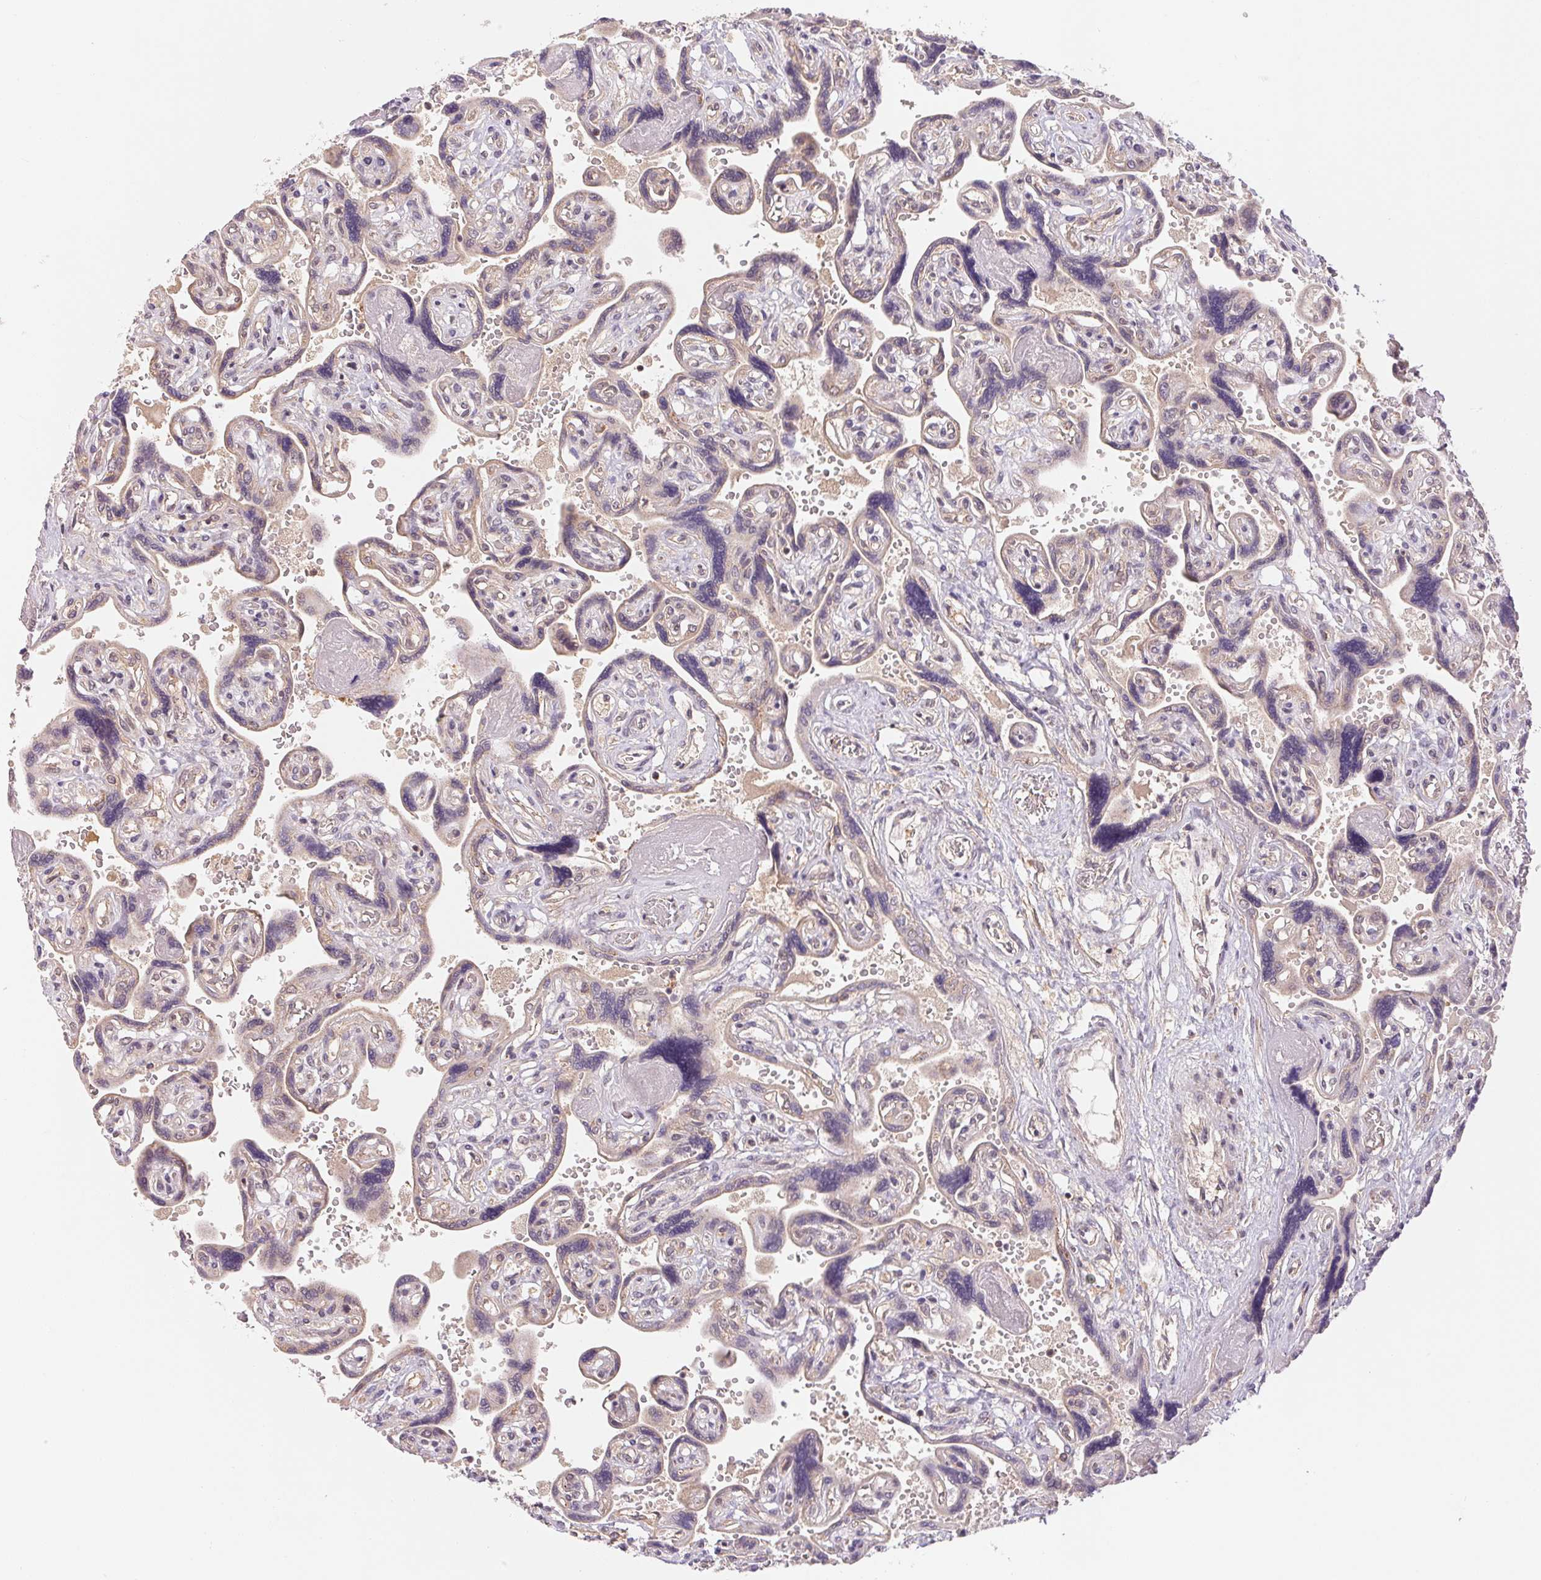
{"staining": {"intensity": "negative", "quantity": "none", "location": "none"}, "tissue": "placenta", "cell_type": "Decidual cells", "image_type": "normal", "snomed": [{"axis": "morphology", "description": "Normal tissue, NOS"}, {"axis": "topography", "description": "Placenta"}], "caption": "Immunohistochemistry (IHC) micrograph of normal placenta: human placenta stained with DAB (3,3'-diaminobenzidine) reveals no significant protein positivity in decidual cells.", "gene": "BNIP5", "patient": {"sex": "female", "age": 32}}